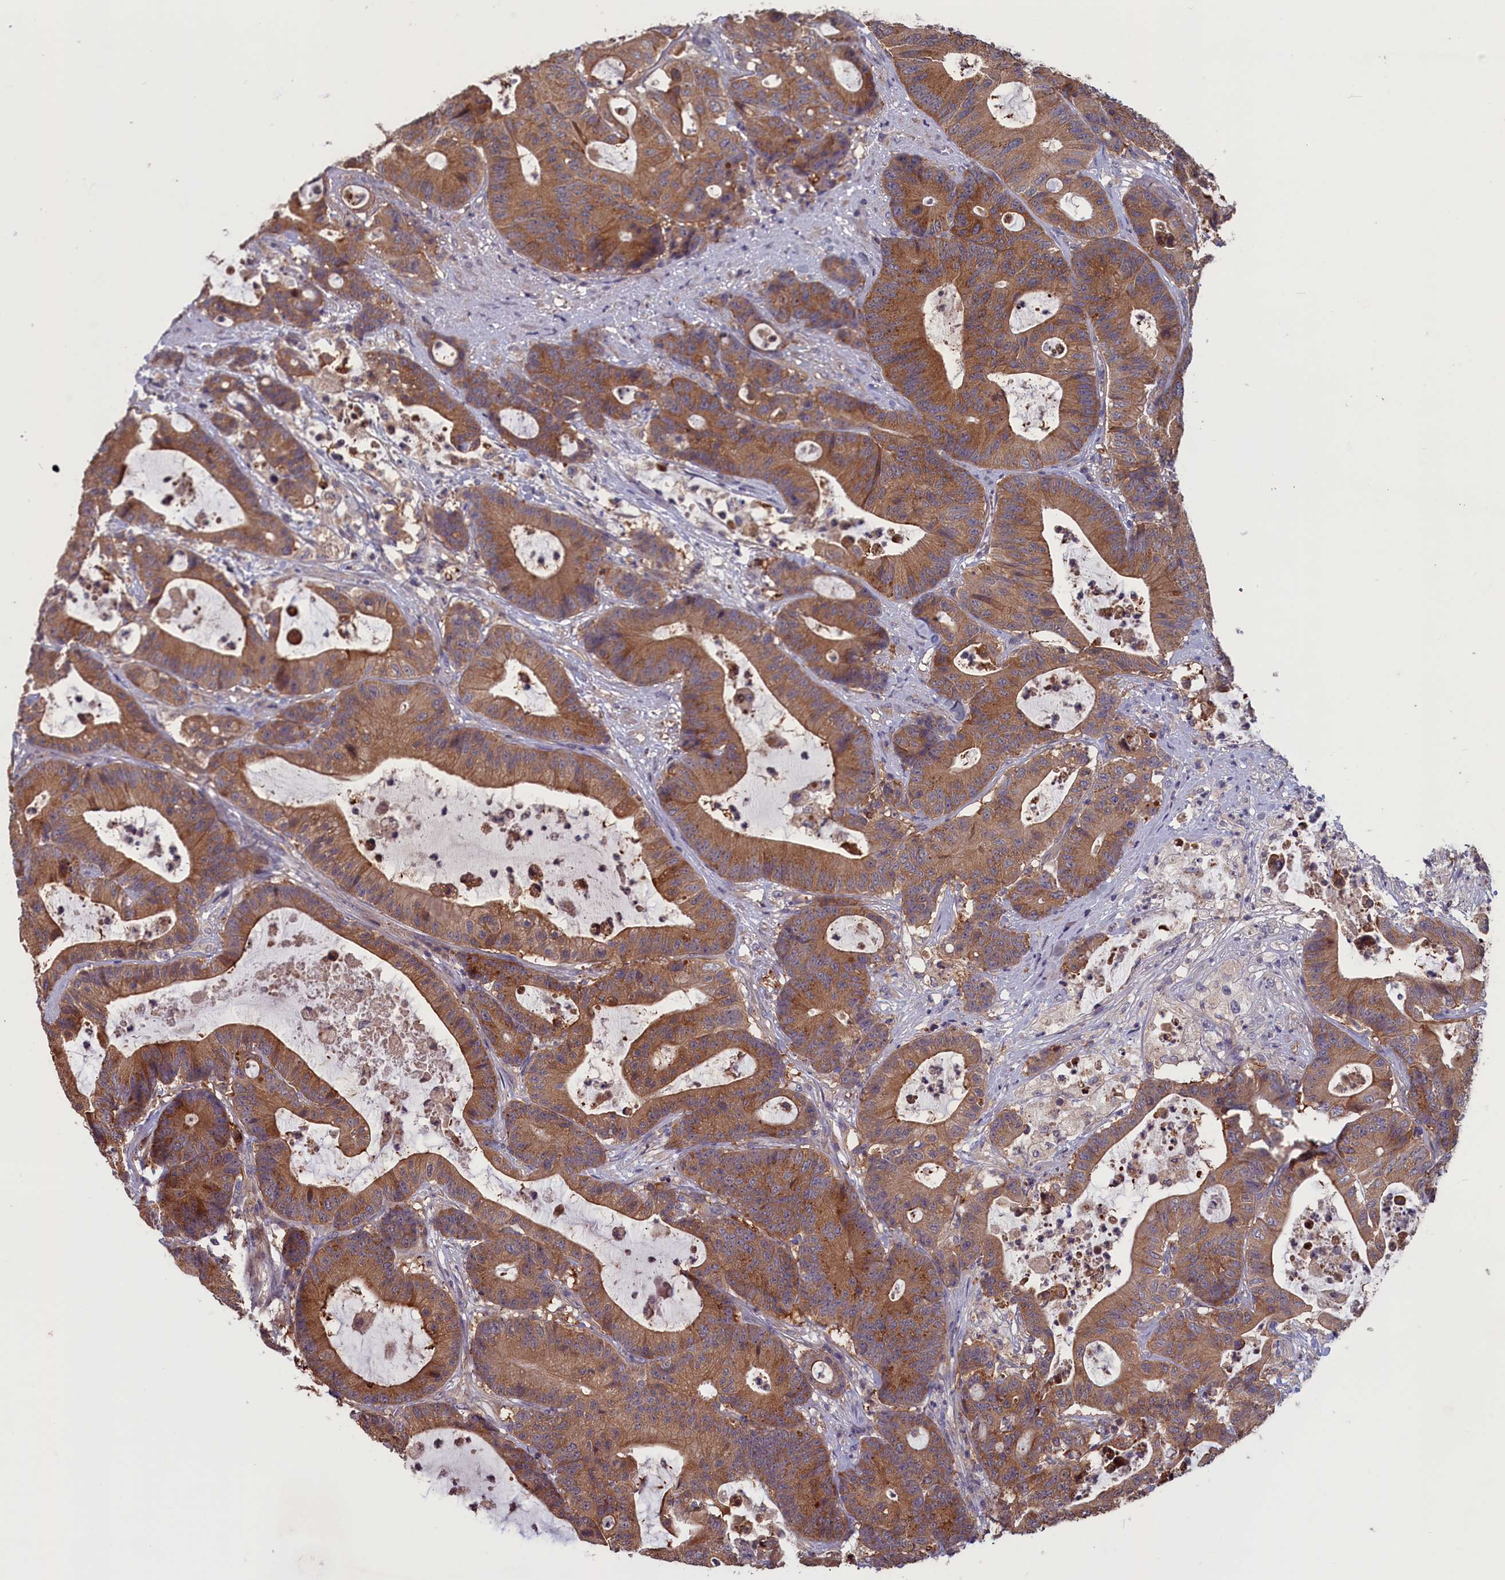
{"staining": {"intensity": "moderate", "quantity": ">75%", "location": "cytoplasmic/membranous"}, "tissue": "colorectal cancer", "cell_type": "Tumor cells", "image_type": "cancer", "snomed": [{"axis": "morphology", "description": "Adenocarcinoma, NOS"}, {"axis": "topography", "description": "Colon"}], "caption": "An immunohistochemistry histopathology image of neoplastic tissue is shown. Protein staining in brown highlights moderate cytoplasmic/membranous positivity in adenocarcinoma (colorectal) within tumor cells.", "gene": "CACTIN", "patient": {"sex": "female", "age": 84}}